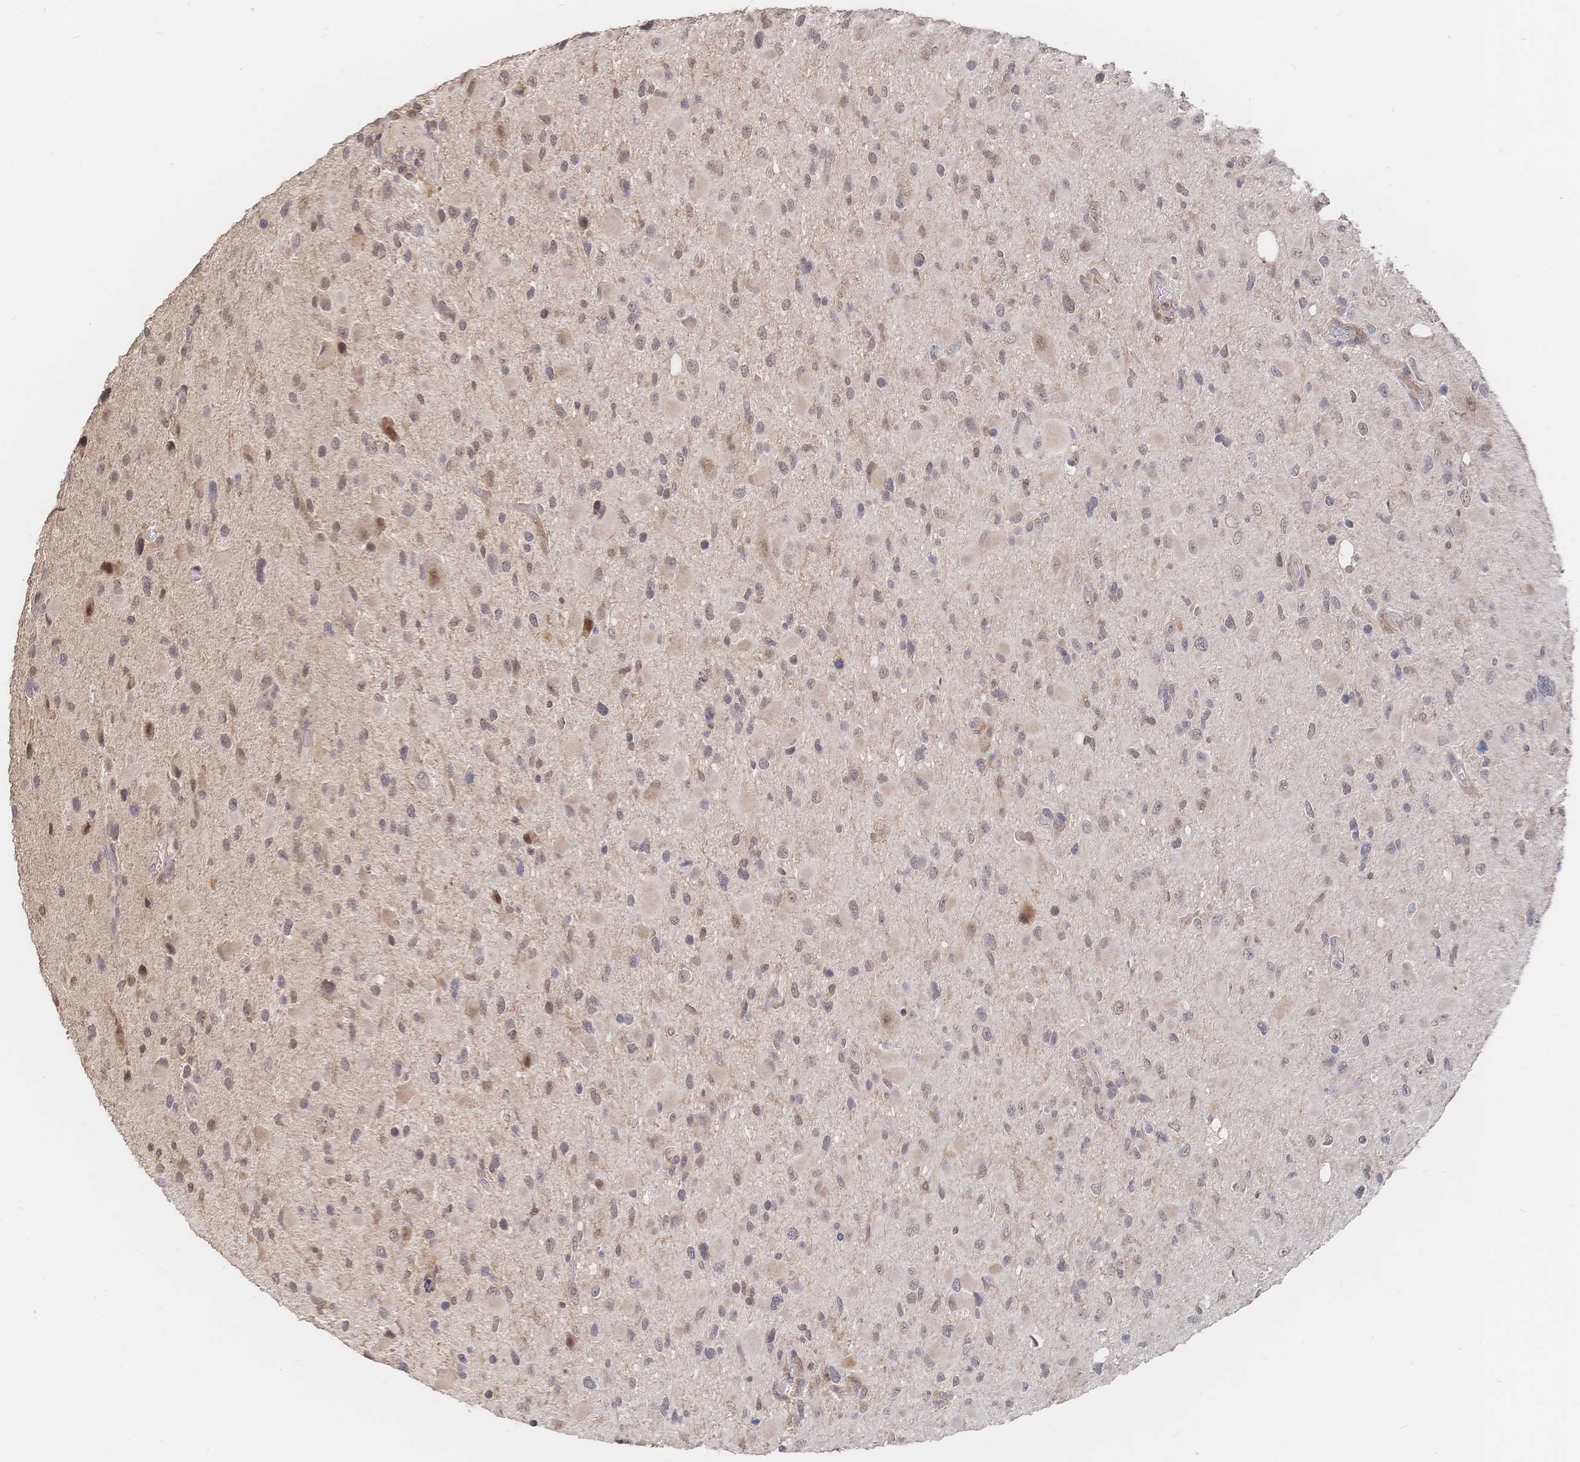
{"staining": {"intensity": "weak", "quantity": "<25%", "location": "nuclear"}, "tissue": "glioma", "cell_type": "Tumor cells", "image_type": "cancer", "snomed": [{"axis": "morphology", "description": "Glioma, malignant, Low grade"}, {"axis": "topography", "description": "Brain"}], "caption": "DAB (3,3'-diaminobenzidine) immunohistochemical staining of human malignant glioma (low-grade) shows no significant expression in tumor cells.", "gene": "LRP5", "patient": {"sex": "female", "age": 32}}